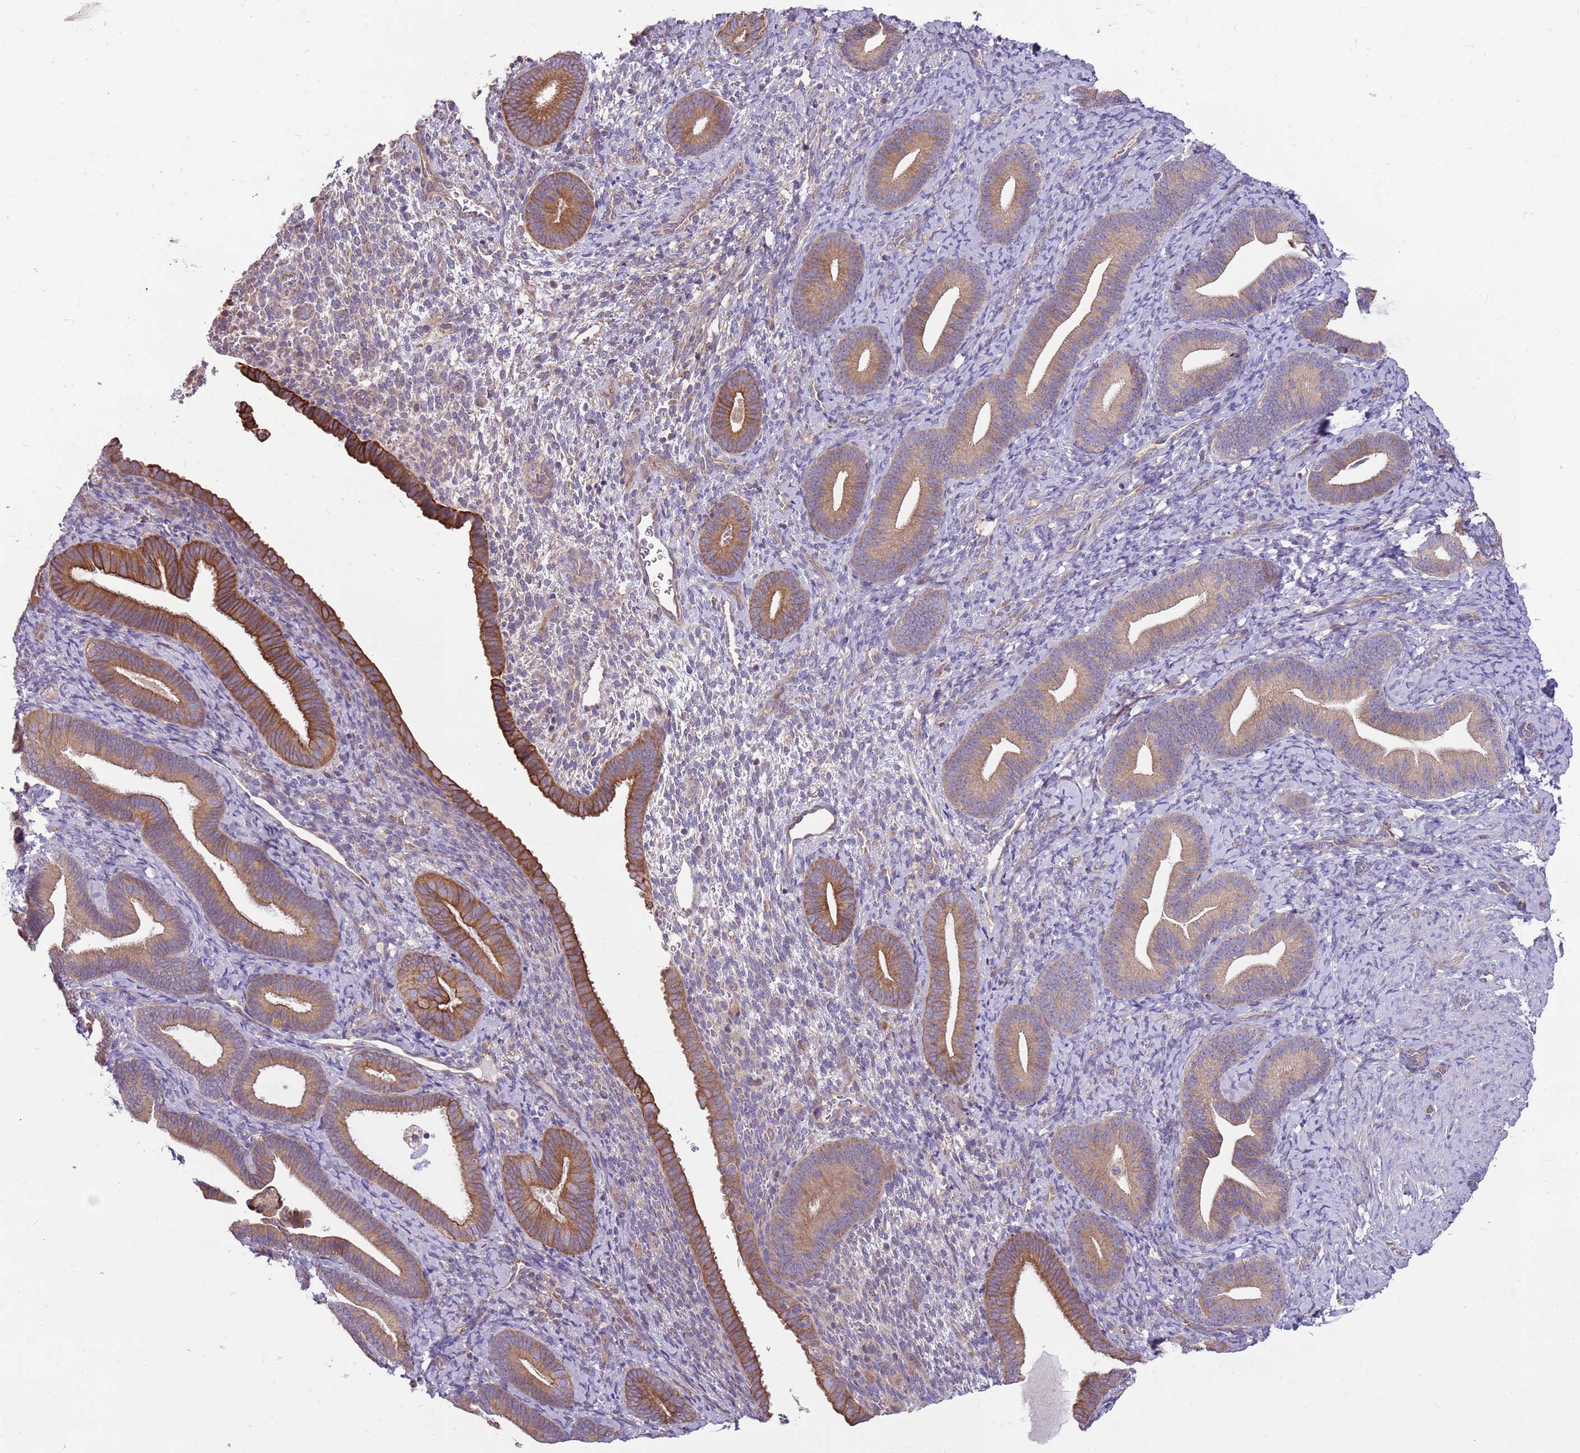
{"staining": {"intensity": "weak", "quantity": "<25%", "location": "cytoplasmic/membranous"}, "tissue": "endometrium", "cell_type": "Cells in endometrial stroma", "image_type": "normal", "snomed": [{"axis": "morphology", "description": "Normal tissue, NOS"}, {"axis": "topography", "description": "Endometrium"}], "caption": "Histopathology image shows no protein expression in cells in endometrial stroma of unremarkable endometrium.", "gene": "WASHC4", "patient": {"sex": "female", "age": 65}}